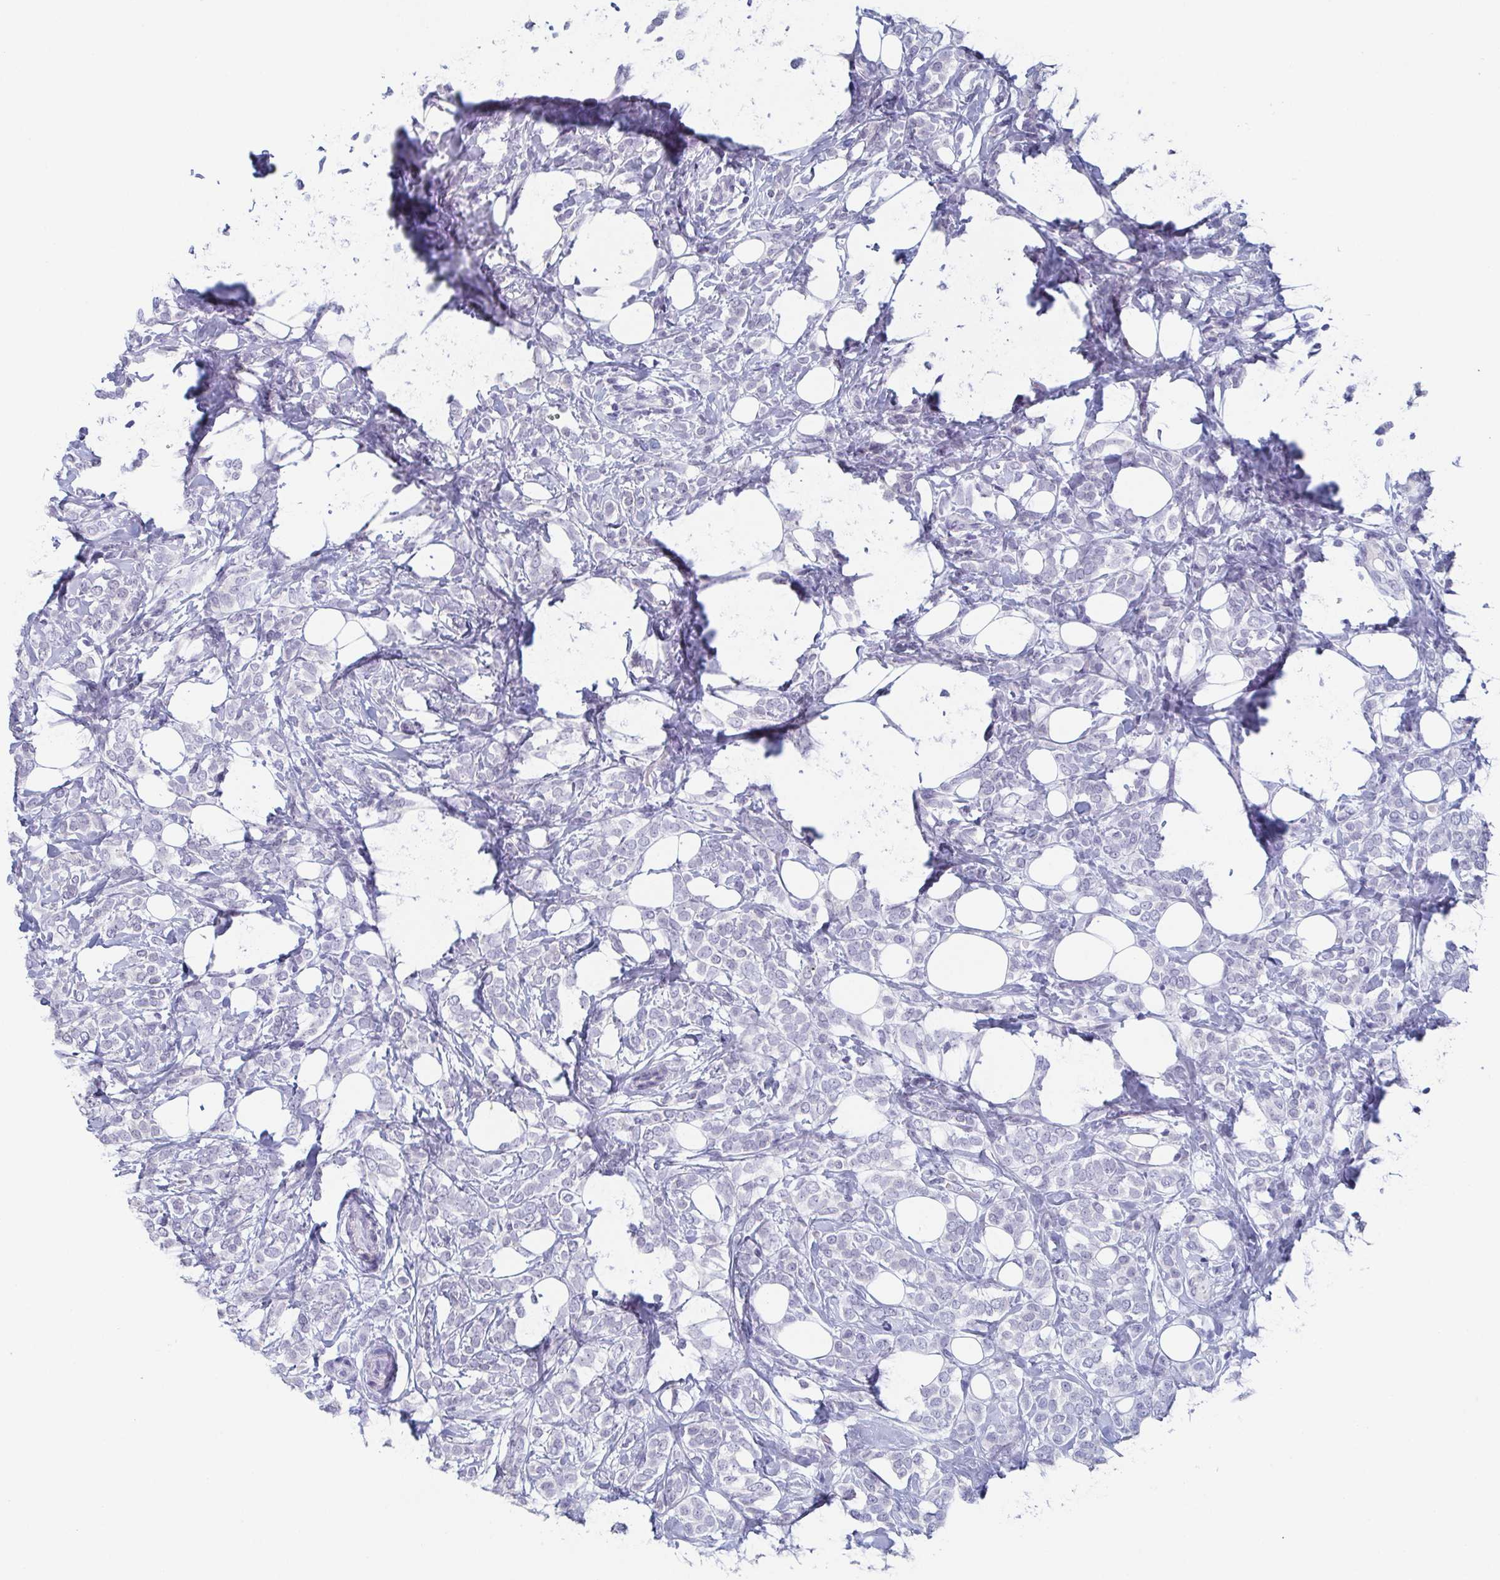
{"staining": {"intensity": "negative", "quantity": "none", "location": "none"}, "tissue": "breast cancer", "cell_type": "Tumor cells", "image_type": "cancer", "snomed": [{"axis": "morphology", "description": "Lobular carcinoma"}, {"axis": "topography", "description": "Breast"}], "caption": "Immunohistochemistry (IHC) photomicrograph of breast cancer (lobular carcinoma) stained for a protein (brown), which reveals no staining in tumor cells.", "gene": "REG4", "patient": {"sex": "female", "age": 49}}